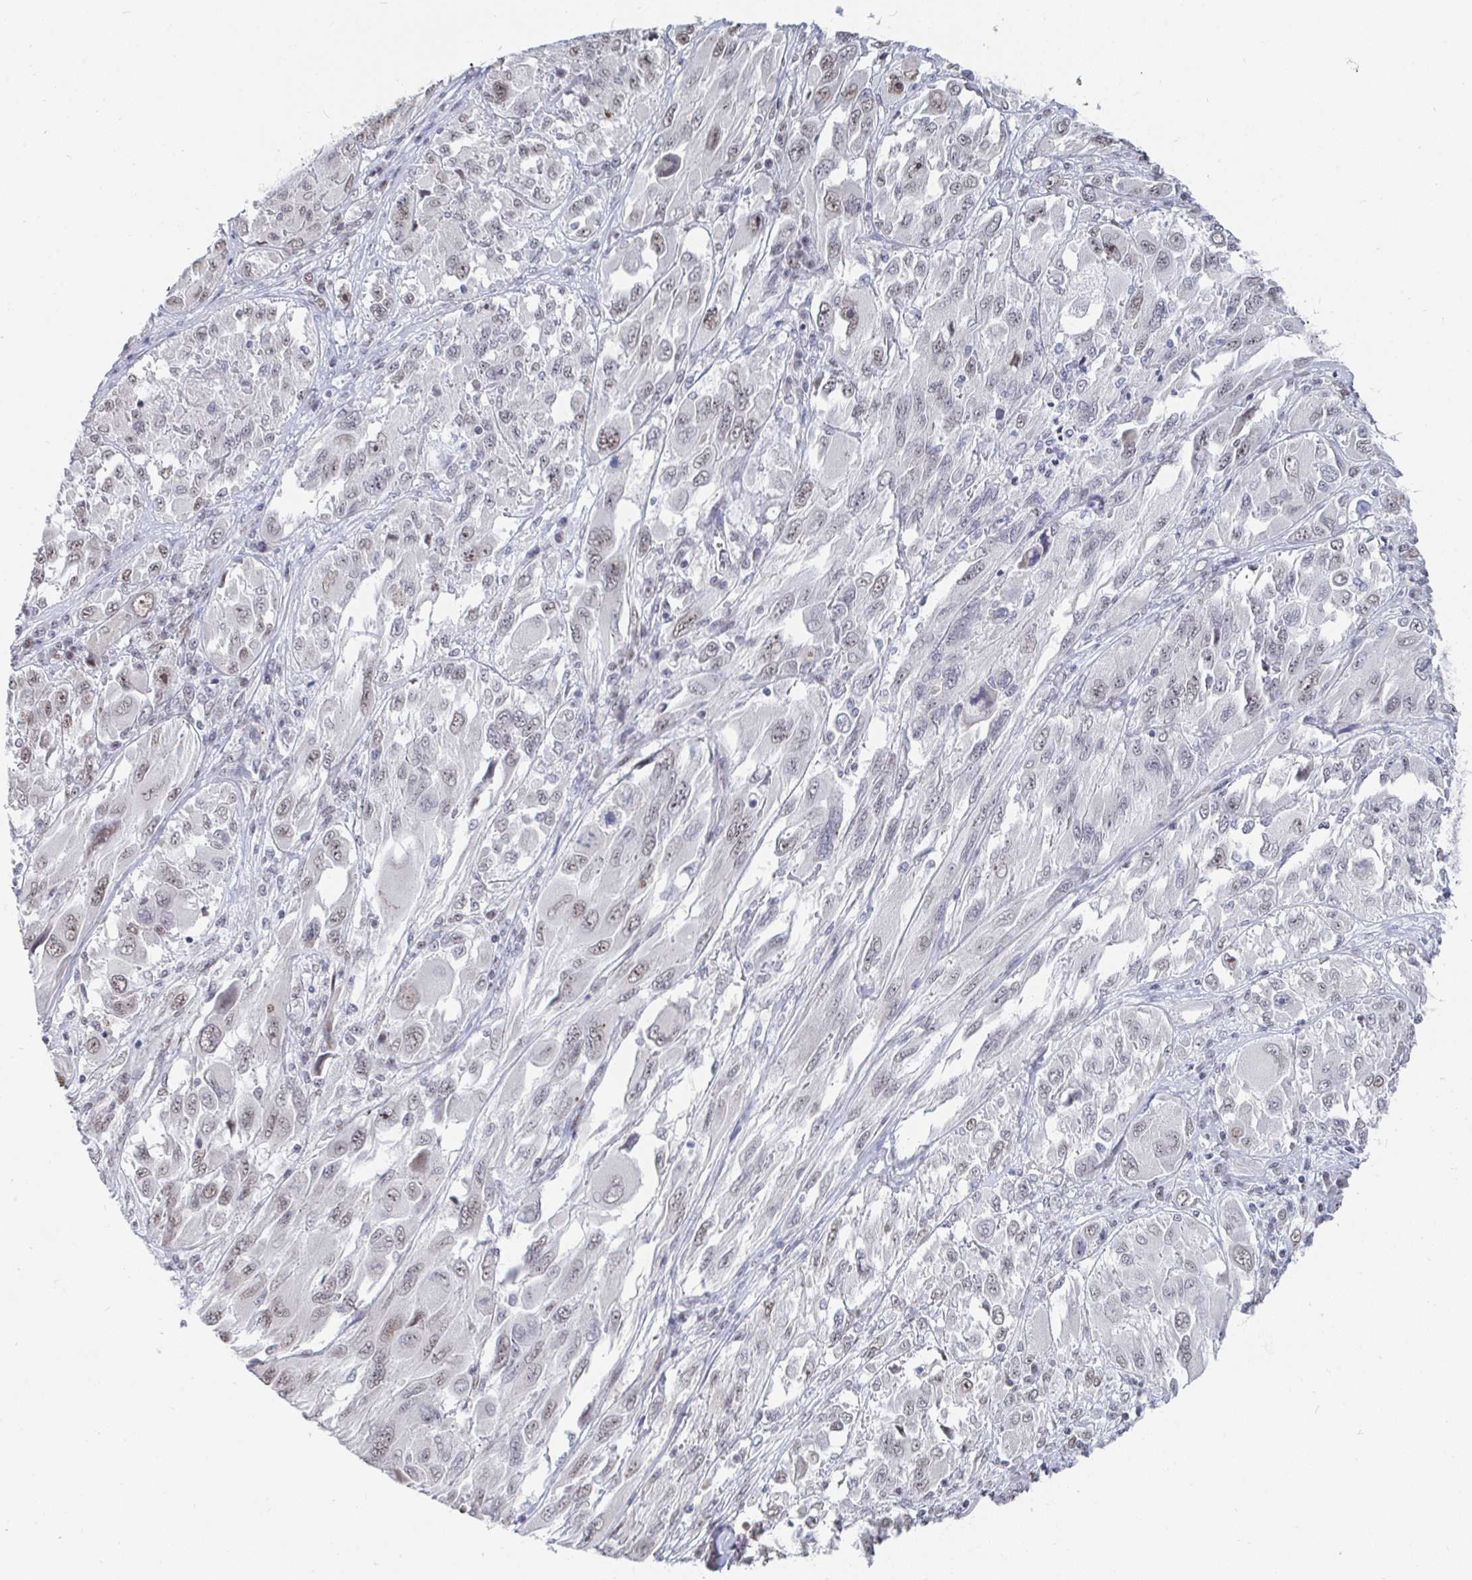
{"staining": {"intensity": "weak", "quantity": "25%-75%", "location": "nuclear"}, "tissue": "melanoma", "cell_type": "Tumor cells", "image_type": "cancer", "snomed": [{"axis": "morphology", "description": "Malignant melanoma, NOS"}, {"axis": "topography", "description": "Skin"}], "caption": "Protein analysis of malignant melanoma tissue exhibits weak nuclear expression in about 25%-75% of tumor cells.", "gene": "TRIP12", "patient": {"sex": "female", "age": 91}}